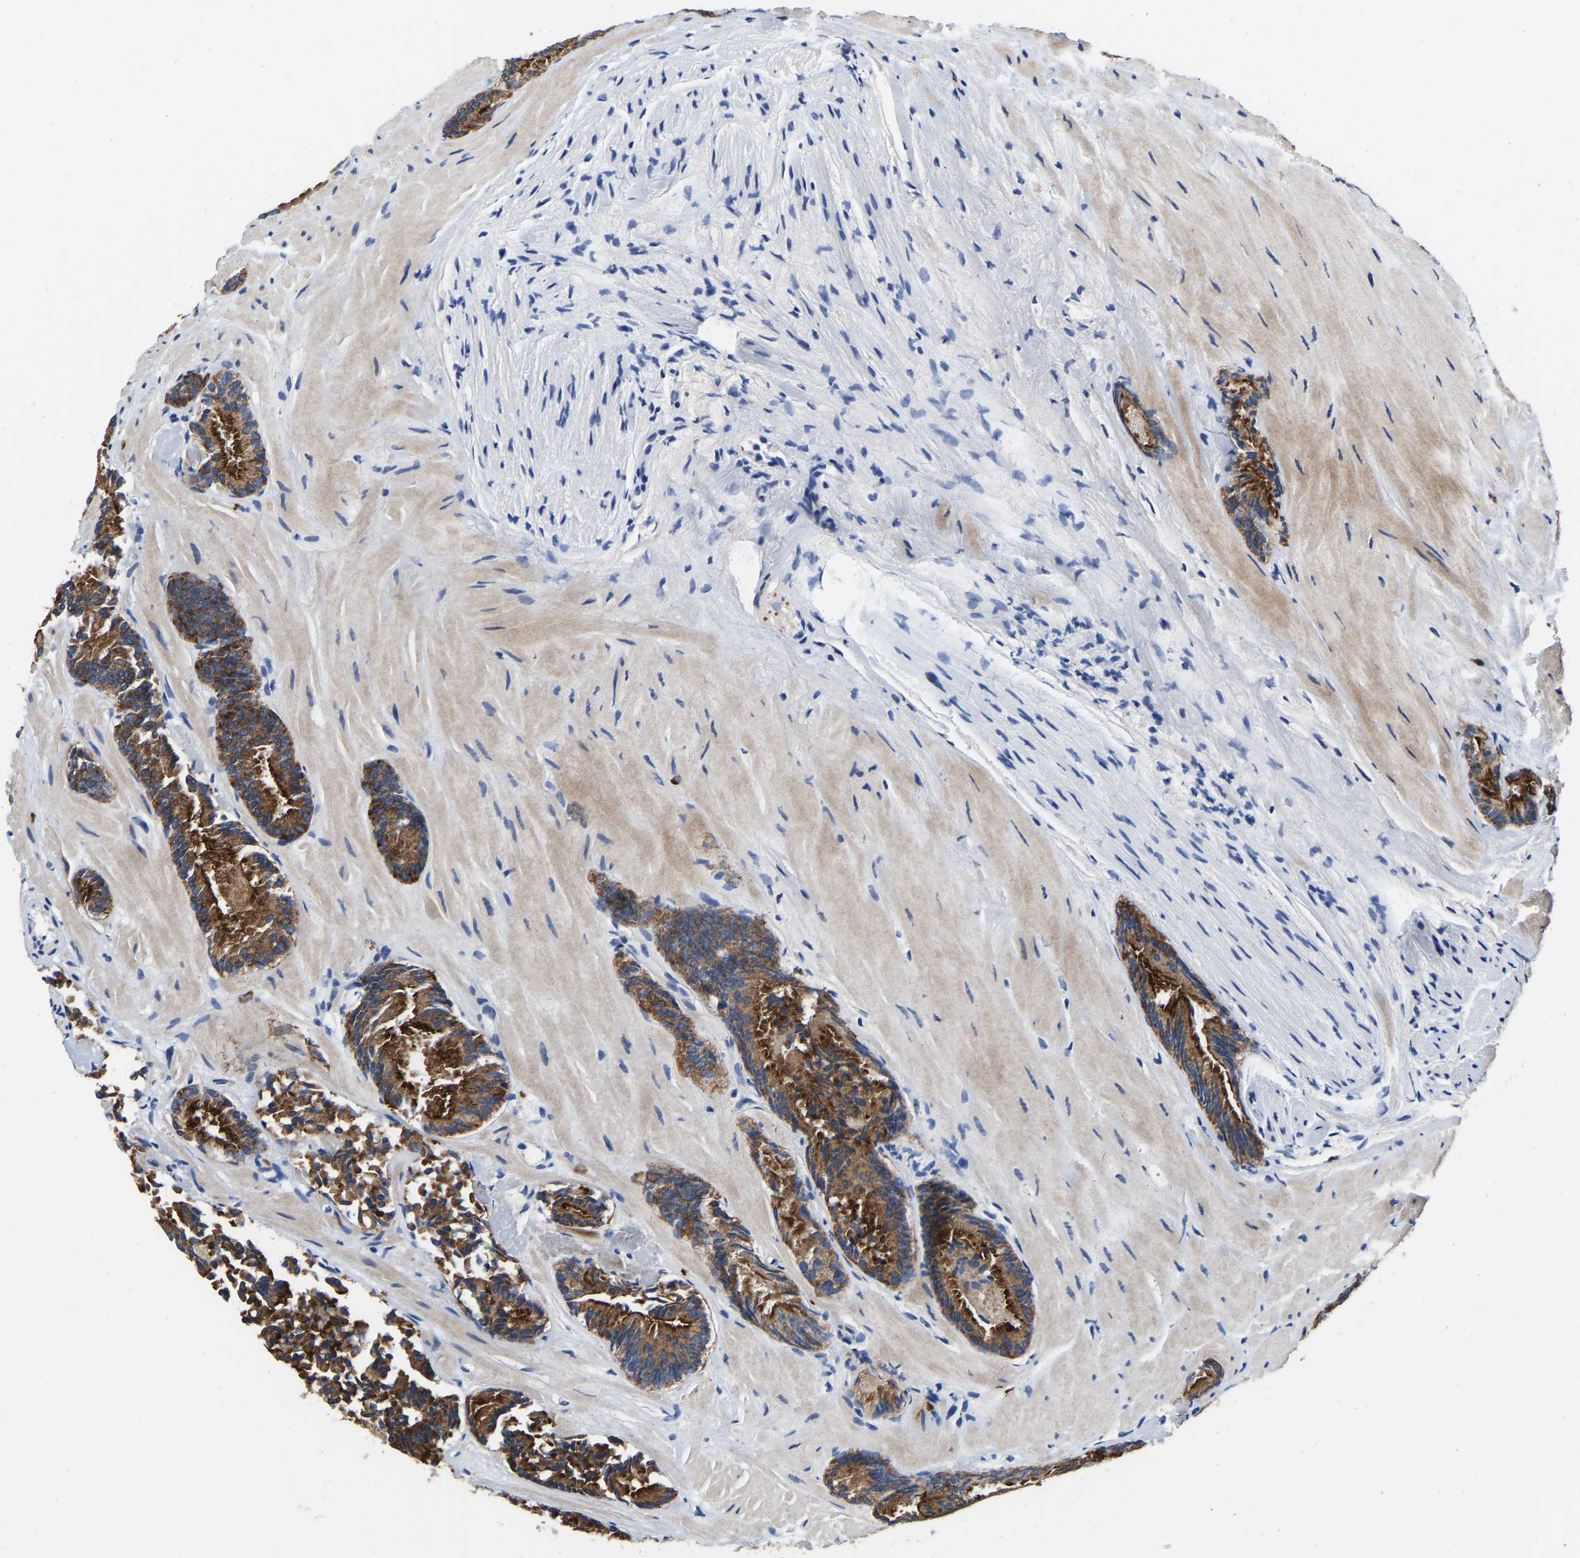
{"staining": {"intensity": "strong", "quantity": ">75%", "location": "cytoplasmic/membranous"}, "tissue": "prostate cancer", "cell_type": "Tumor cells", "image_type": "cancer", "snomed": [{"axis": "morphology", "description": "Adenocarcinoma, Low grade"}, {"axis": "topography", "description": "Prostate"}], "caption": "Strong cytoplasmic/membranous staining for a protein is seen in approximately >75% of tumor cells of prostate cancer using immunohistochemistry (IHC).", "gene": "RAB27B", "patient": {"sex": "male", "age": 51}}